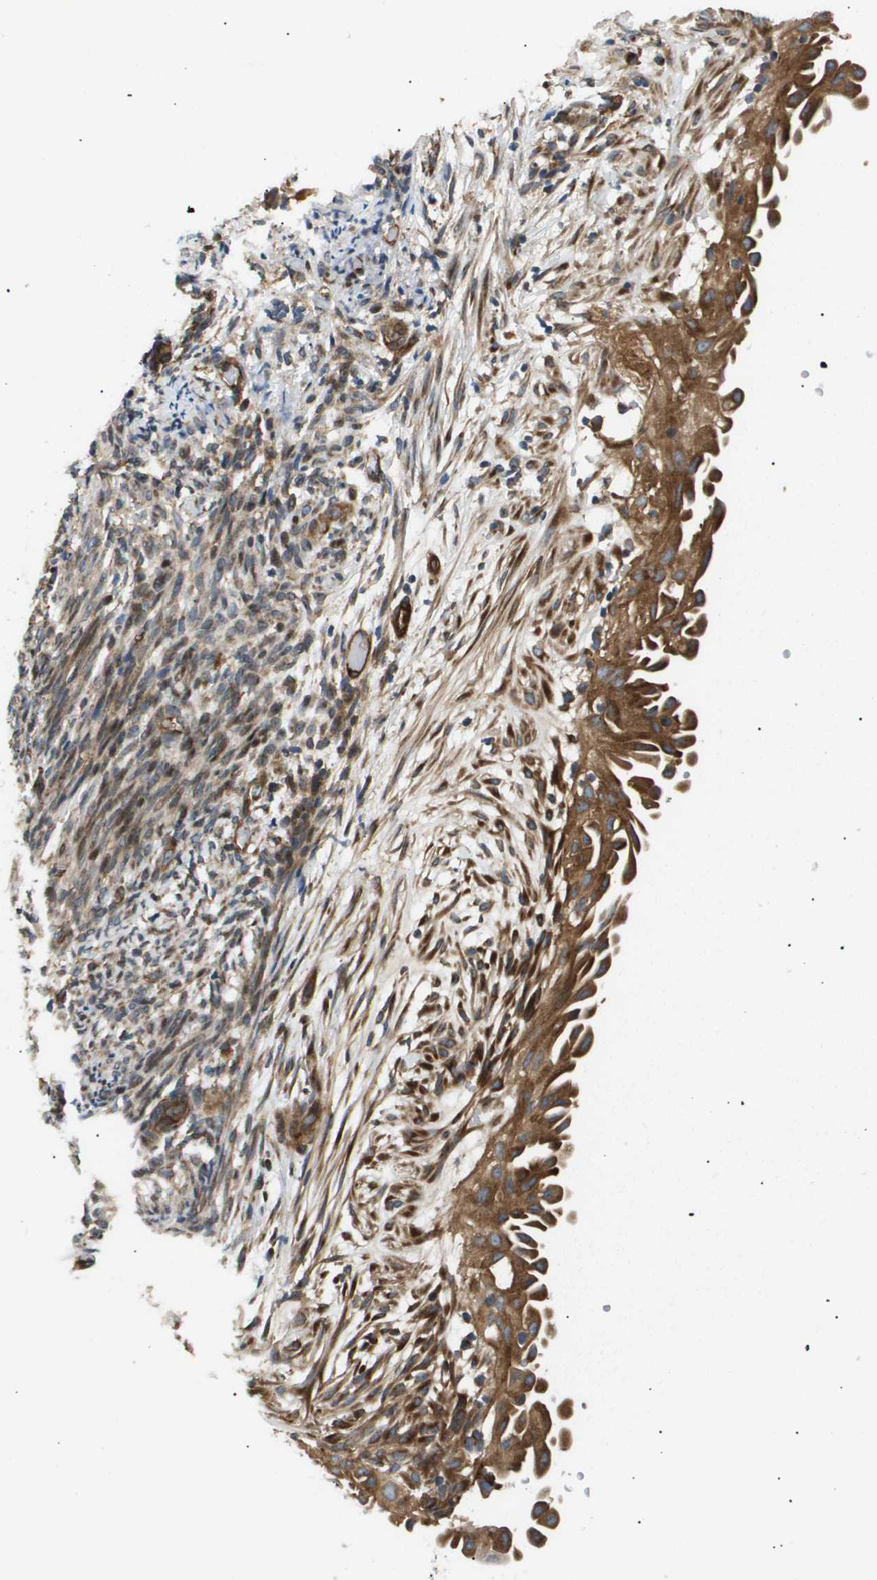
{"staining": {"intensity": "strong", "quantity": ">75%", "location": "cytoplasmic/membranous"}, "tissue": "endometrial cancer", "cell_type": "Tumor cells", "image_type": "cancer", "snomed": [{"axis": "morphology", "description": "Adenocarcinoma, NOS"}, {"axis": "topography", "description": "Endometrium"}], "caption": "About >75% of tumor cells in endometrial cancer (adenocarcinoma) show strong cytoplasmic/membranous protein staining as visualized by brown immunohistochemical staining.", "gene": "LYSMD3", "patient": {"sex": "female", "age": 58}}